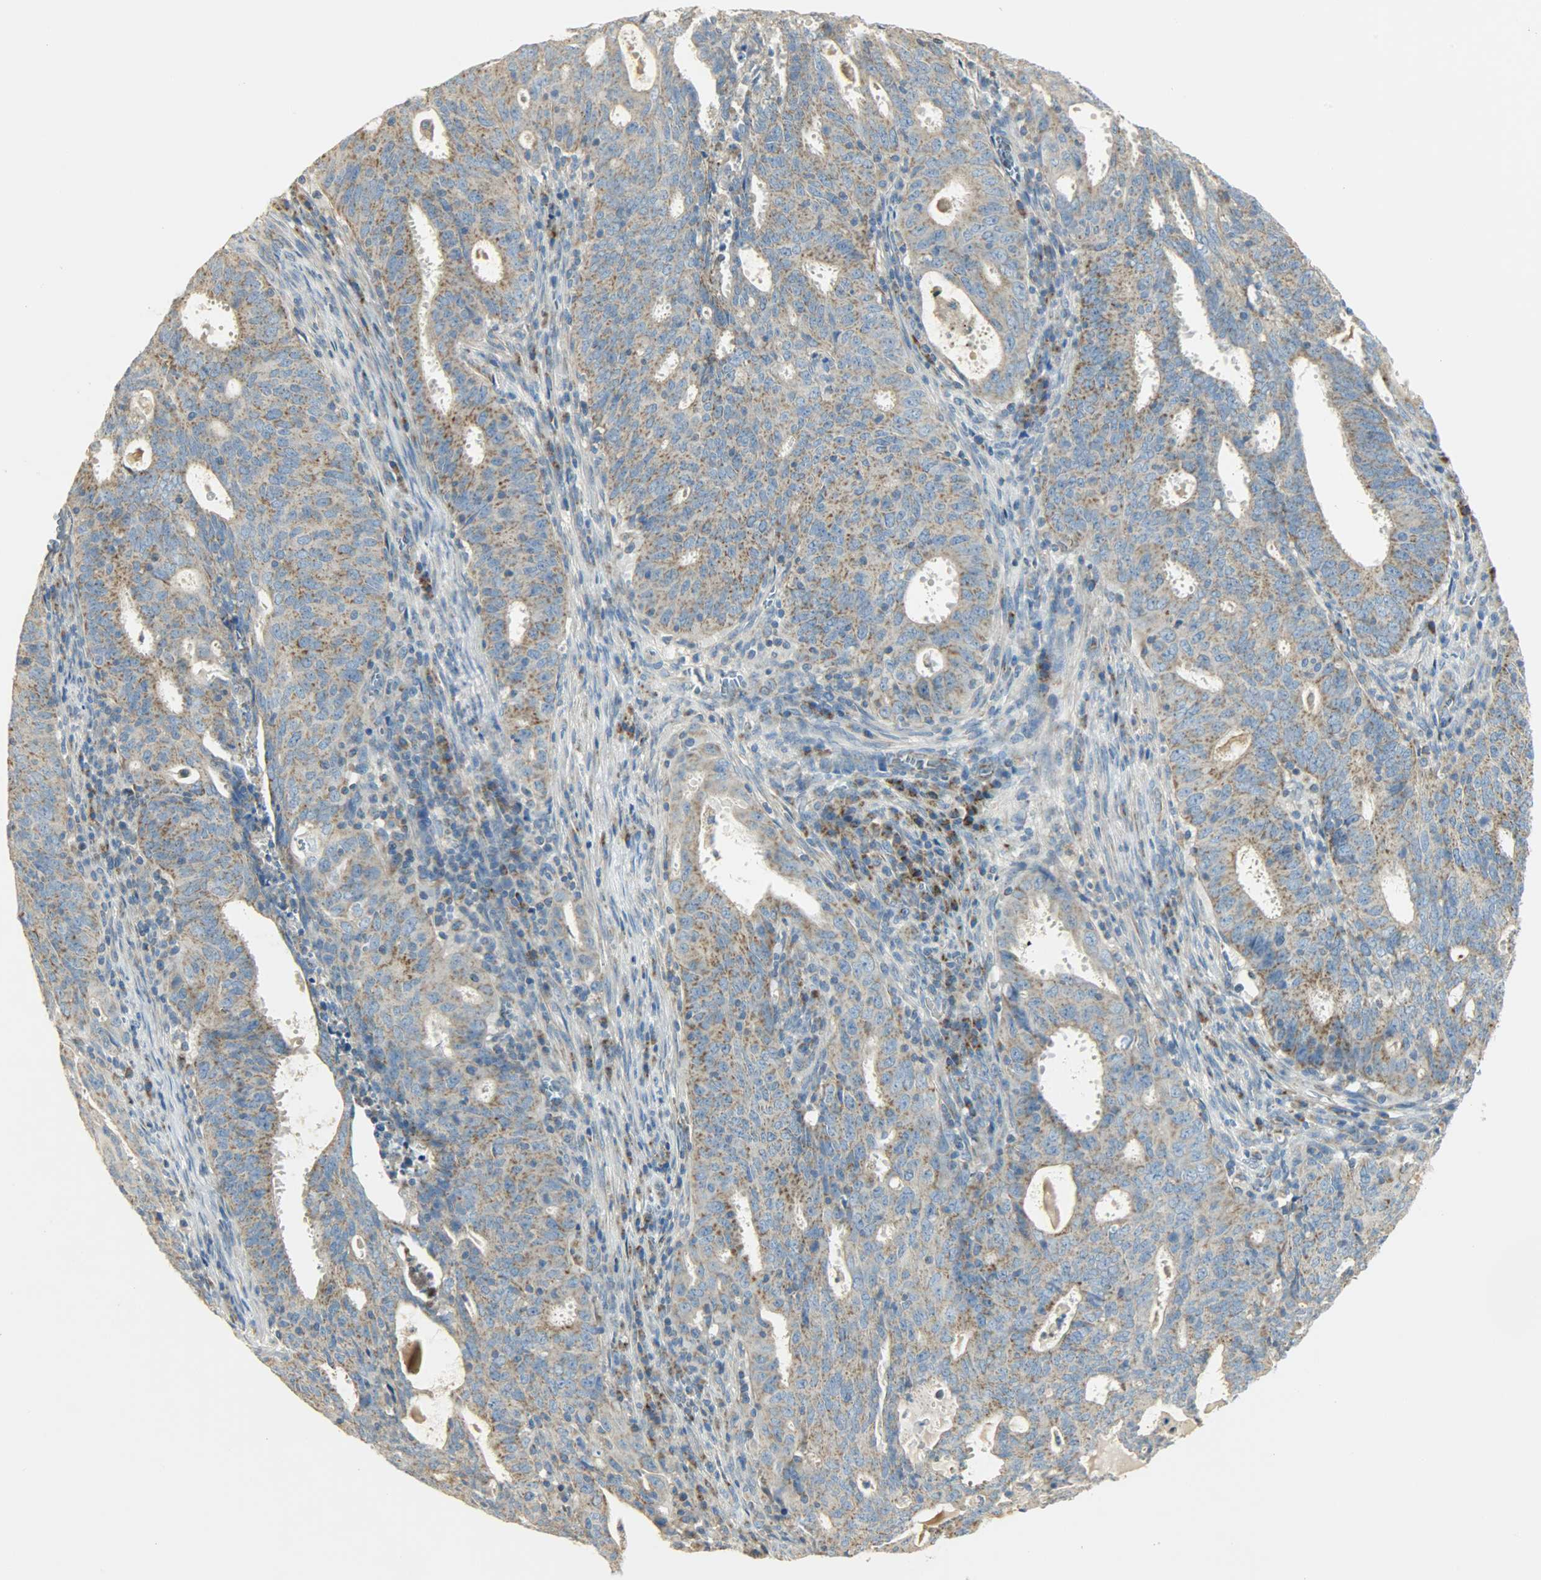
{"staining": {"intensity": "moderate", "quantity": ">75%", "location": "cytoplasmic/membranous"}, "tissue": "cervical cancer", "cell_type": "Tumor cells", "image_type": "cancer", "snomed": [{"axis": "morphology", "description": "Adenocarcinoma, NOS"}, {"axis": "topography", "description": "Cervix"}], "caption": "Moderate cytoplasmic/membranous expression is present in about >75% of tumor cells in cervical cancer (adenocarcinoma).", "gene": "NNT", "patient": {"sex": "female", "age": 44}}